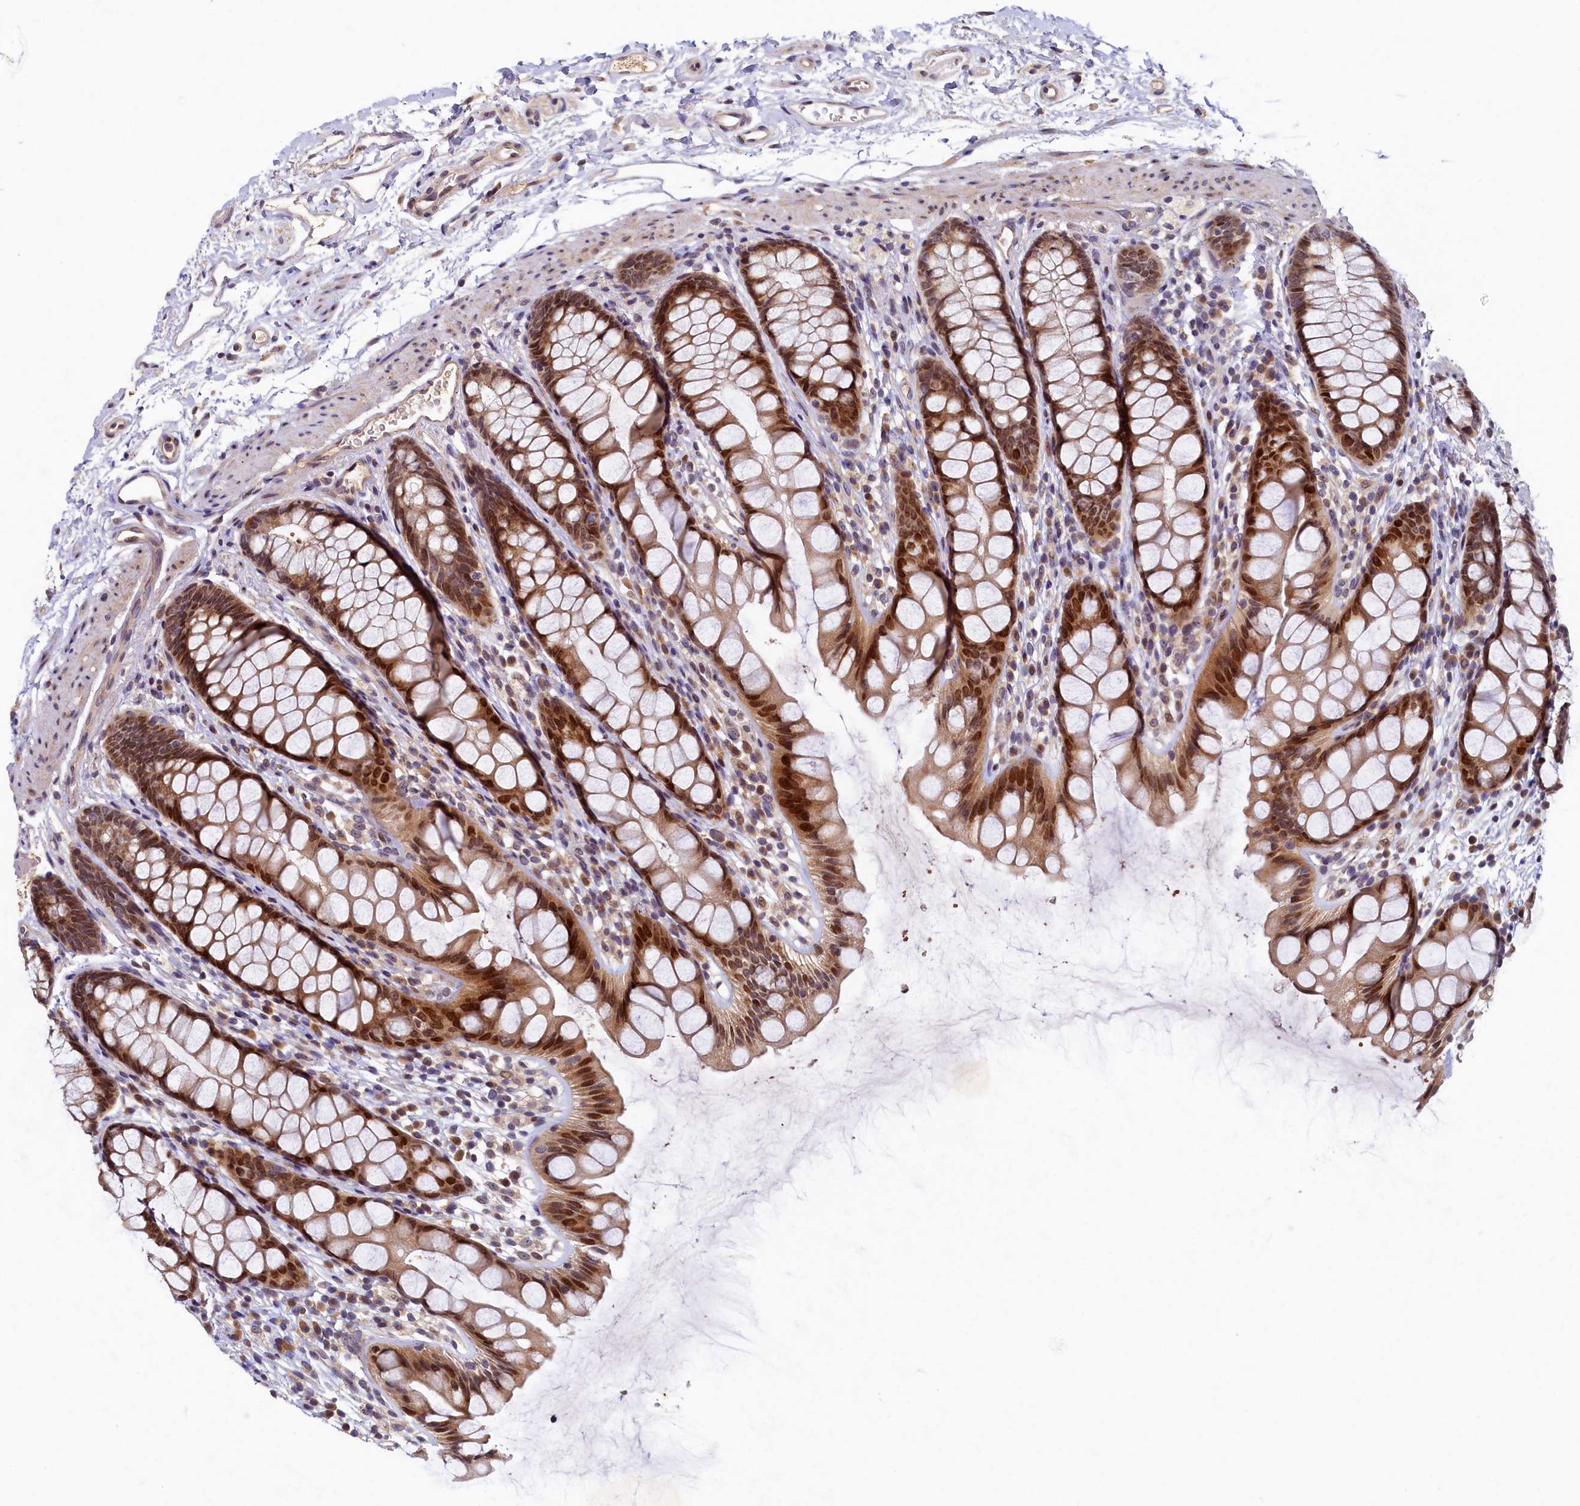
{"staining": {"intensity": "moderate", "quantity": ">75%", "location": "cytoplasmic/membranous,nuclear"}, "tissue": "rectum", "cell_type": "Glandular cells", "image_type": "normal", "snomed": [{"axis": "morphology", "description": "Normal tissue, NOS"}, {"axis": "topography", "description": "Rectum"}], "caption": "Human rectum stained for a protein (brown) displays moderate cytoplasmic/membranous,nuclear positive expression in about >75% of glandular cells.", "gene": "LATS2", "patient": {"sex": "female", "age": 65}}